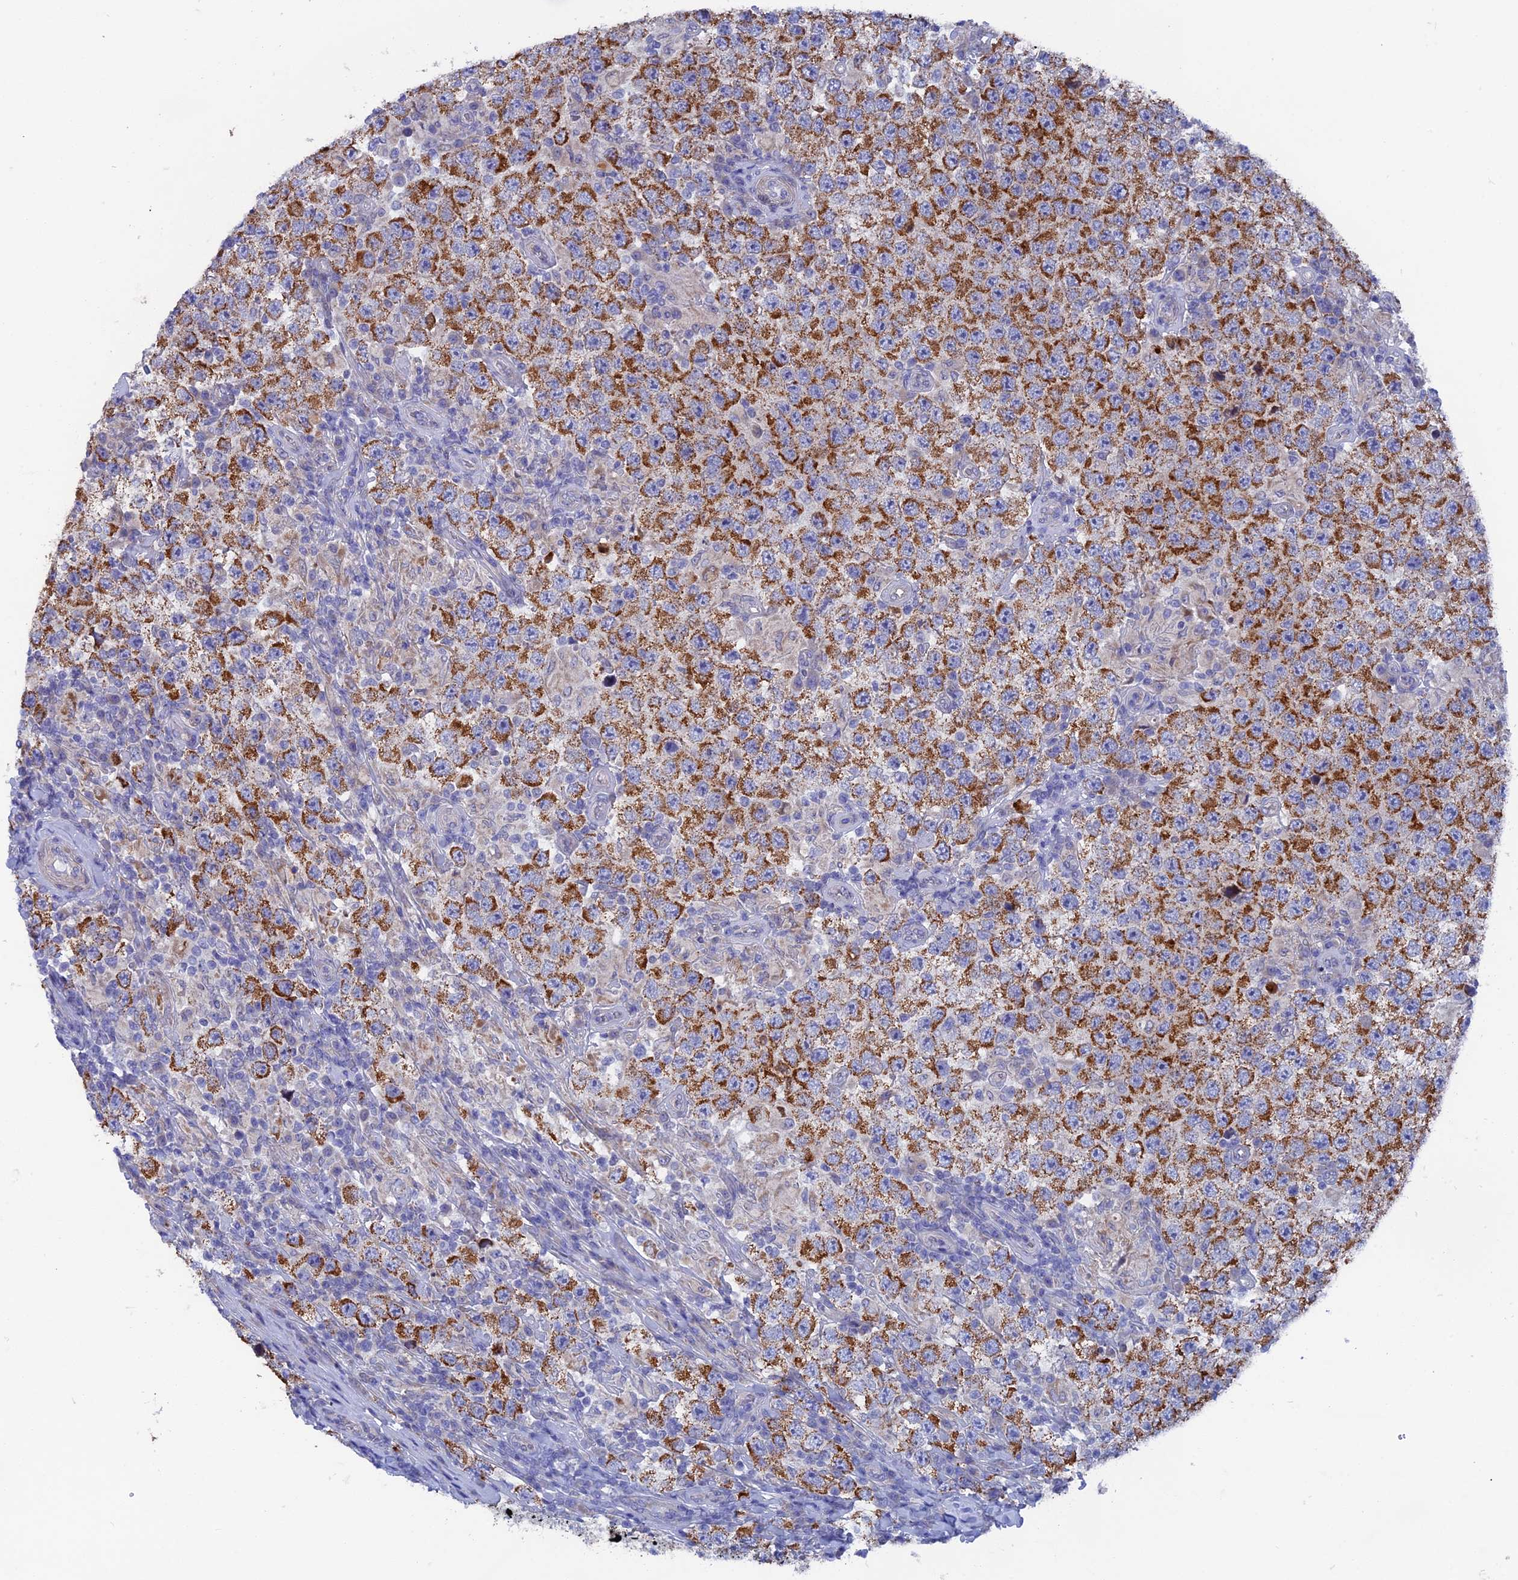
{"staining": {"intensity": "strong", "quantity": ">75%", "location": "cytoplasmic/membranous"}, "tissue": "testis cancer", "cell_type": "Tumor cells", "image_type": "cancer", "snomed": [{"axis": "morphology", "description": "Normal tissue, NOS"}, {"axis": "morphology", "description": "Urothelial carcinoma, High grade"}, {"axis": "morphology", "description": "Seminoma, NOS"}, {"axis": "morphology", "description": "Carcinoma, Embryonal, NOS"}, {"axis": "topography", "description": "Urinary bladder"}, {"axis": "topography", "description": "Testis"}], "caption": "Approximately >75% of tumor cells in embryonal carcinoma (testis) demonstrate strong cytoplasmic/membranous protein expression as visualized by brown immunohistochemical staining.", "gene": "AK4", "patient": {"sex": "male", "age": 41}}